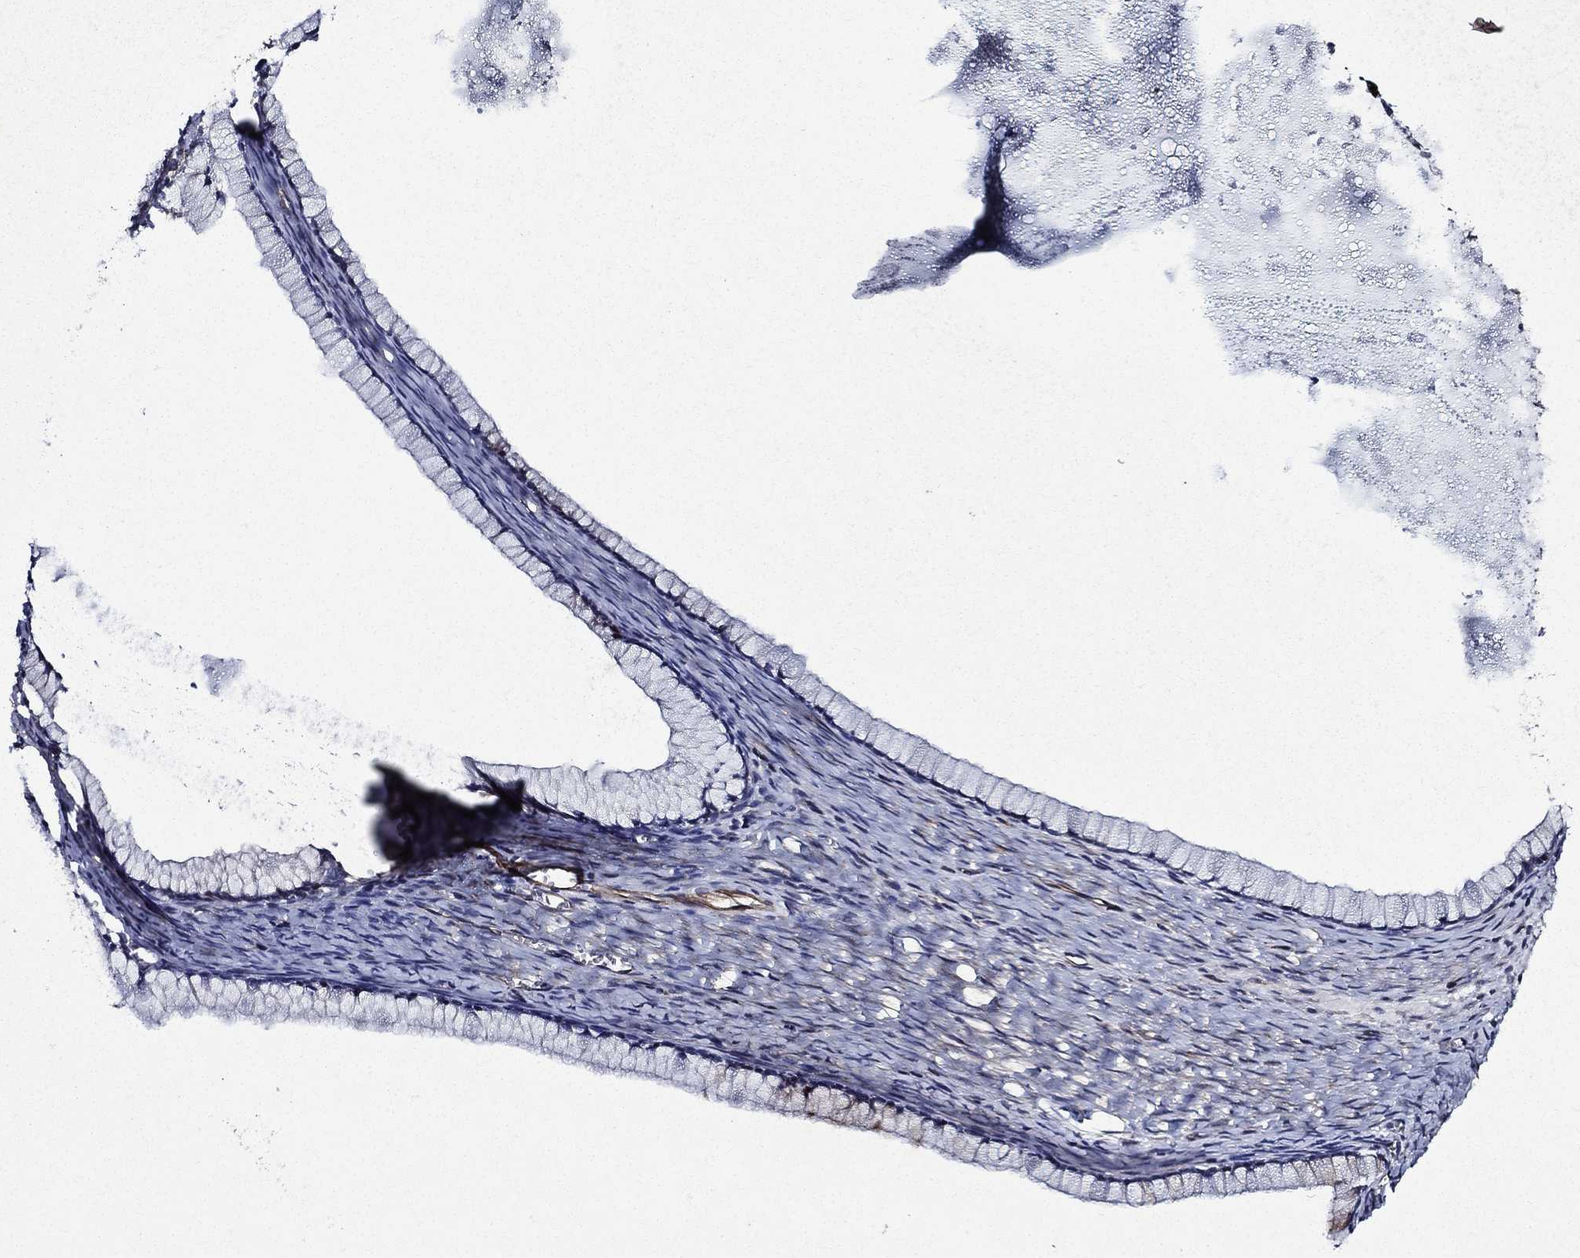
{"staining": {"intensity": "negative", "quantity": "none", "location": "none"}, "tissue": "ovarian cancer", "cell_type": "Tumor cells", "image_type": "cancer", "snomed": [{"axis": "morphology", "description": "Cystadenocarcinoma, mucinous, NOS"}, {"axis": "topography", "description": "Ovary"}], "caption": "Histopathology image shows no protein positivity in tumor cells of mucinous cystadenocarcinoma (ovarian) tissue.", "gene": "KIF20B", "patient": {"sex": "female", "age": 41}}